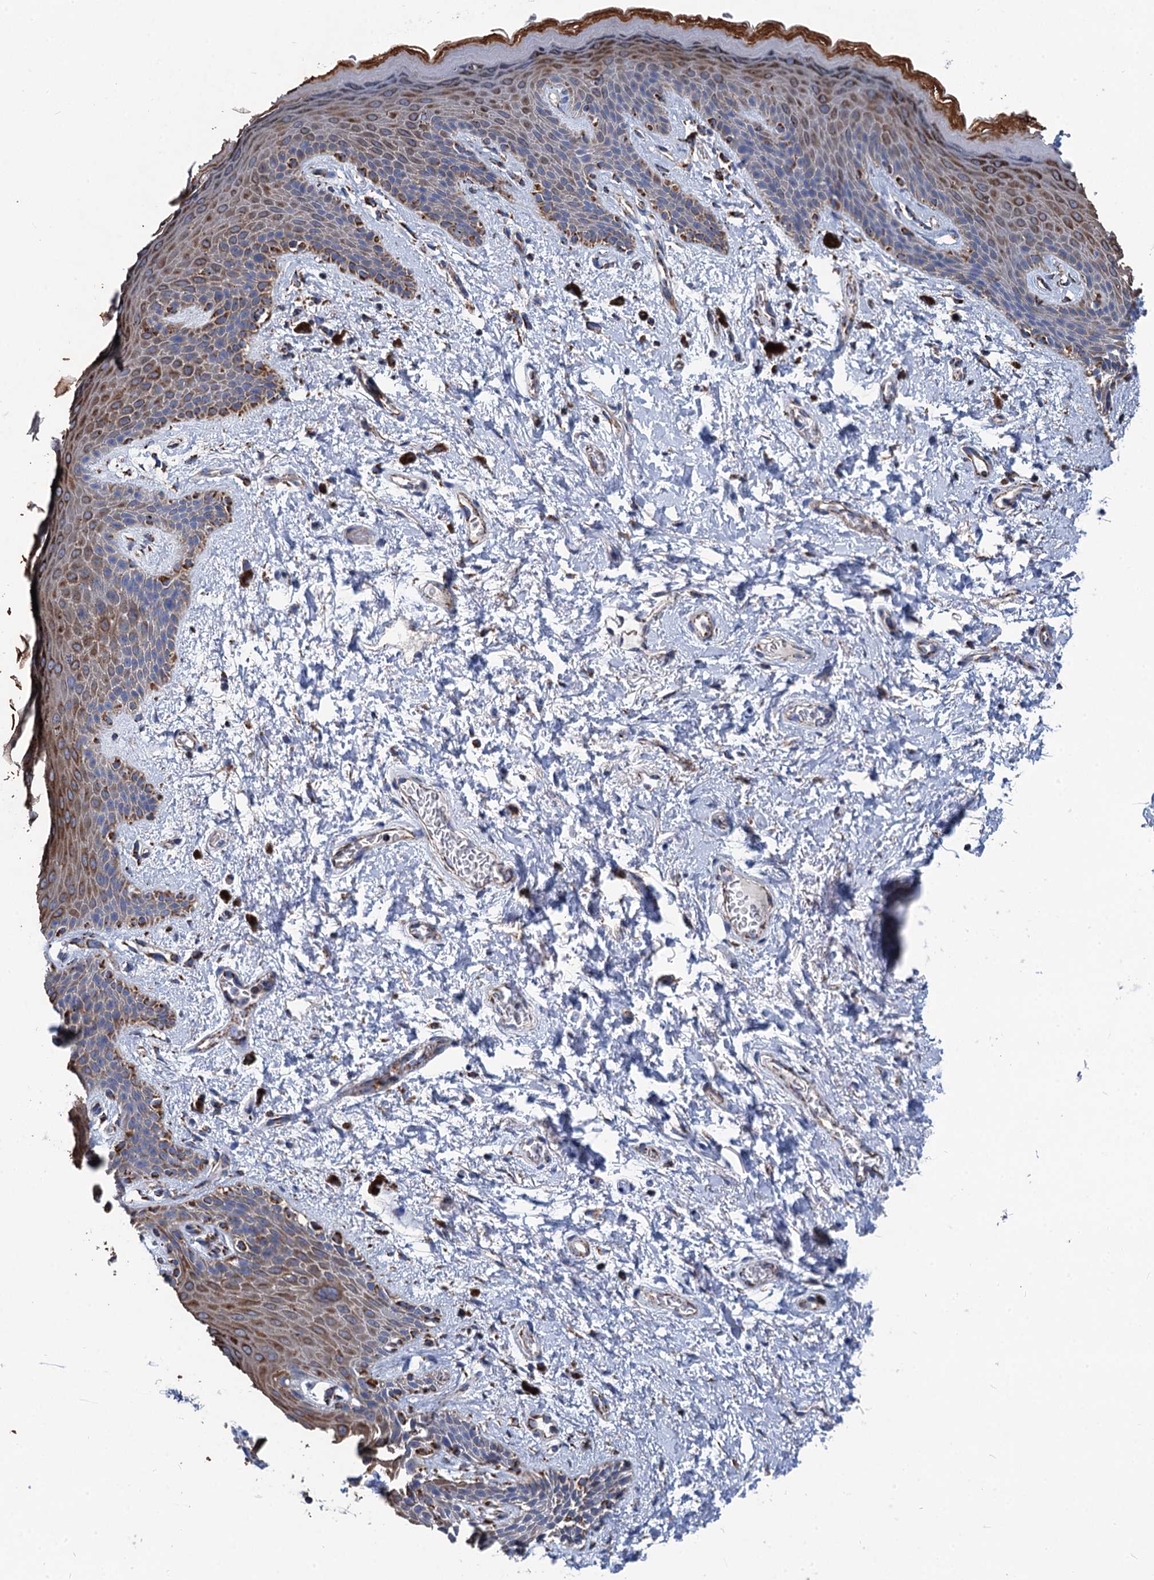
{"staining": {"intensity": "moderate", "quantity": "25%-75%", "location": "cytoplasmic/membranous"}, "tissue": "skin", "cell_type": "Epidermal cells", "image_type": "normal", "snomed": [{"axis": "morphology", "description": "Normal tissue, NOS"}, {"axis": "topography", "description": "Anal"}], "caption": "IHC of unremarkable skin displays medium levels of moderate cytoplasmic/membranous positivity in about 25%-75% of epidermal cells. (Stains: DAB (3,3'-diaminobenzidine) in brown, nuclei in blue, Microscopy: brightfield microscopy at high magnification).", "gene": "IVD", "patient": {"sex": "female", "age": 46}}